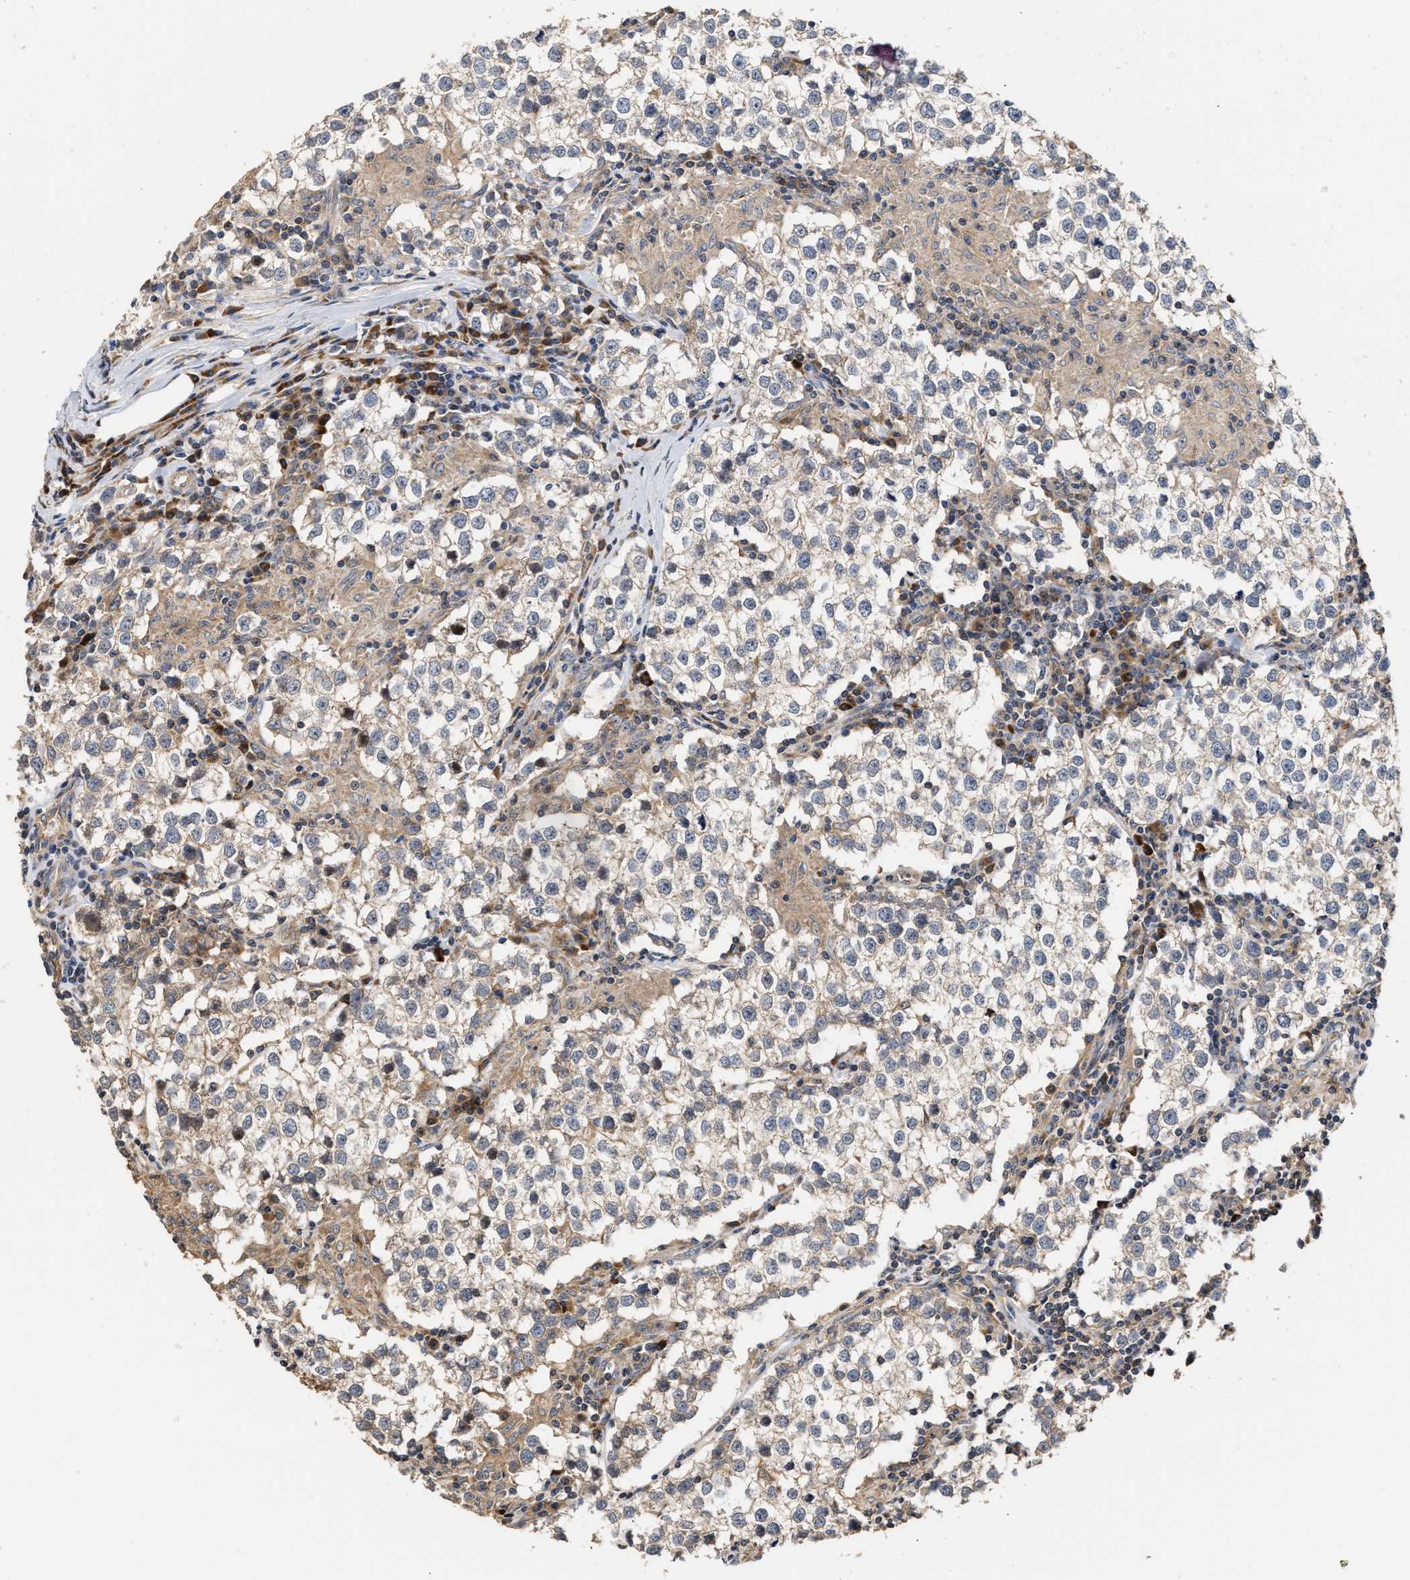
{"staining": {"intensity": "weak", "quantity": "<25%", "location": "cytoplasmic/membranous"}, "tissue": "testis cancer", "cell_type": "Tumor cells", "image_type": "cancer", "snomed": [{"axis": "morphology", "description": "Seminoma, NOS"}, {"axis": "morphology", "description": "Carcinoma, Embryonal, NOS"}, {"axis": "topography", "description": "Testis"}], "caption": "Tumor cells show no significant protein staining in seminoma (testis).", "gene": "CLIP2", "patient": {"sex": "male", "age": 36}}